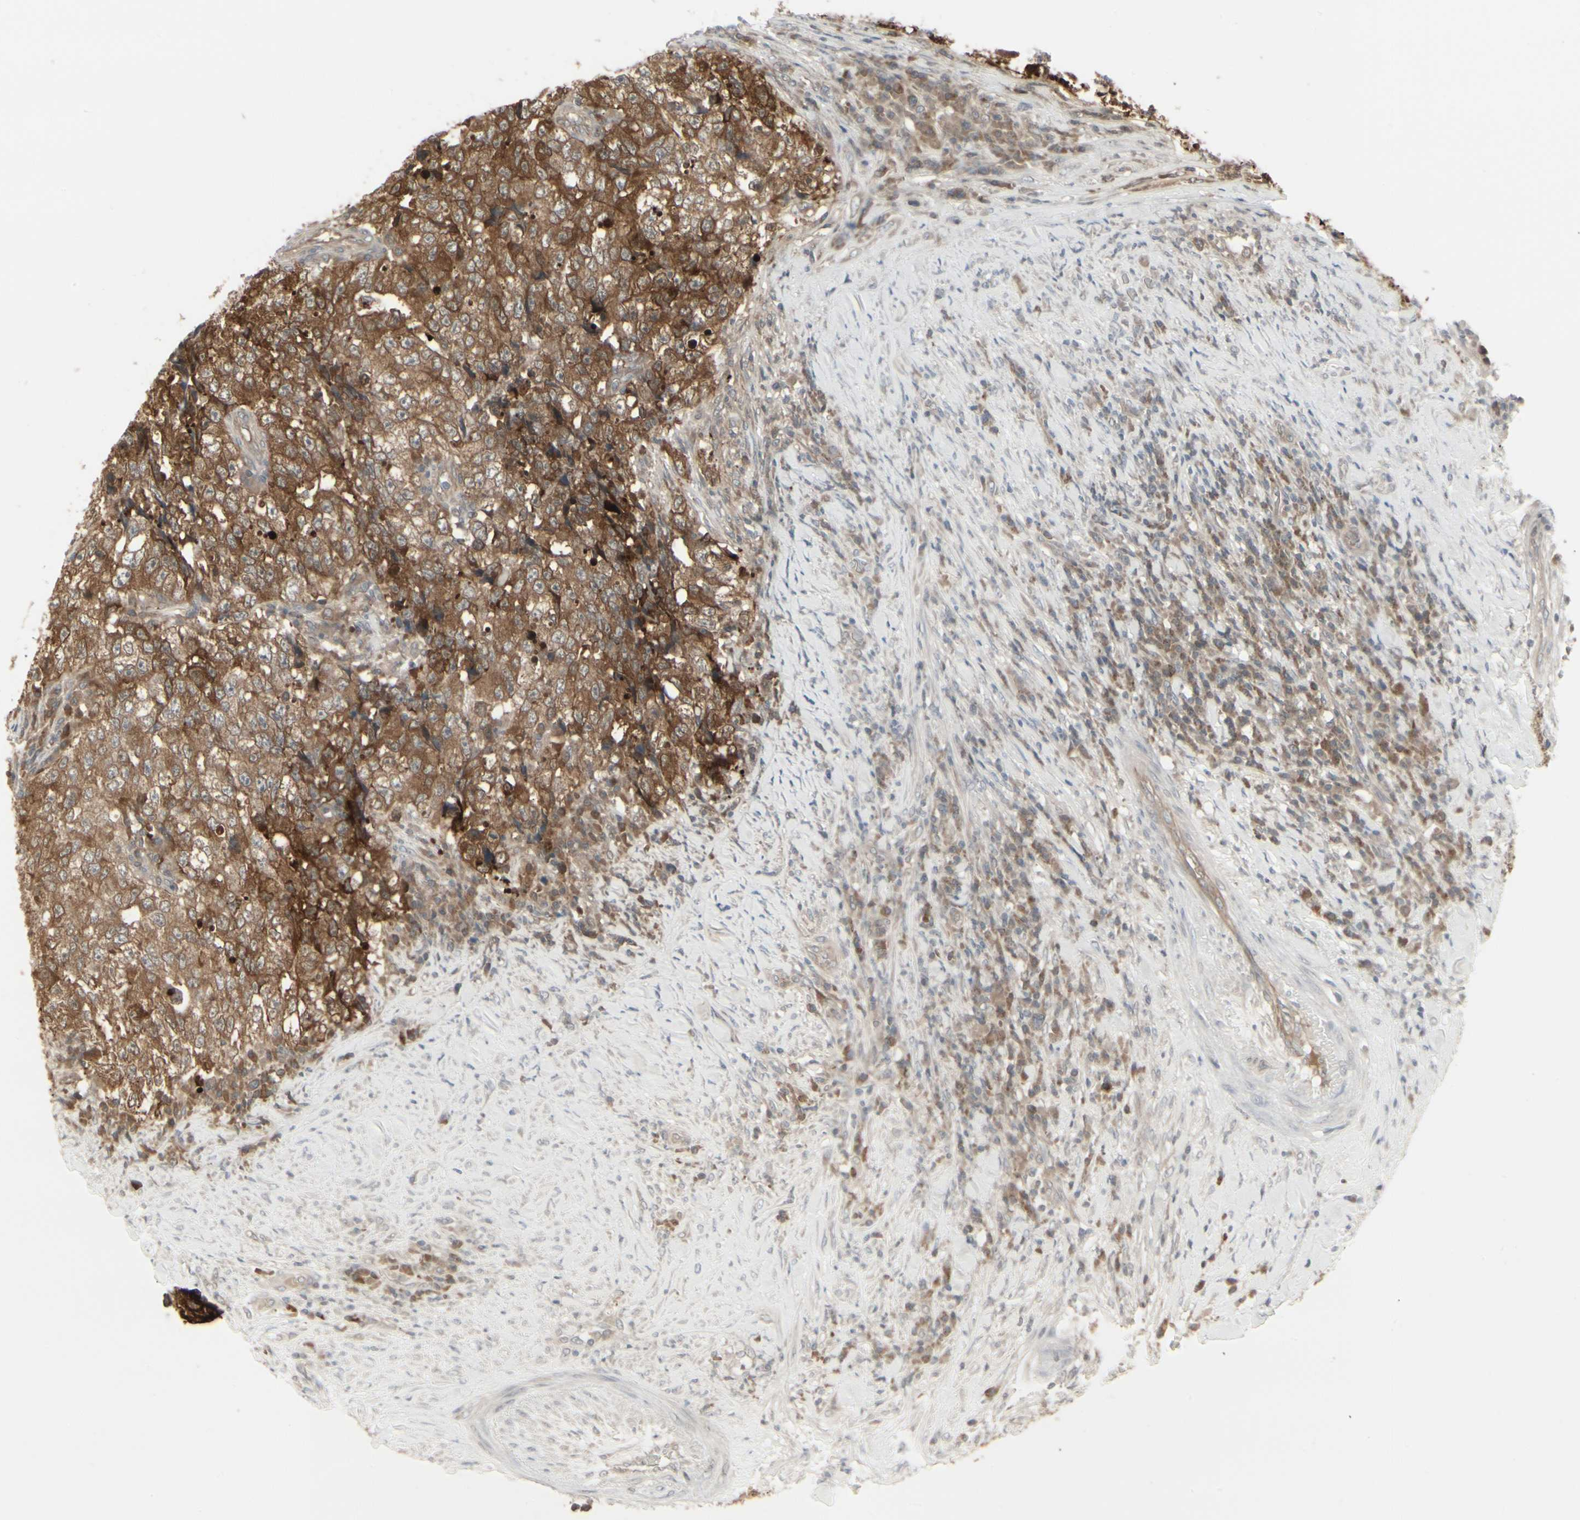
{"staining": {"intensity": "strong", "quantity": ">75%", "location": "cytoplasmic/membranous"}, "tissue": "testis cancer", "cell_type": "Tumor cells", "image_type": "cancer", "snomed": [{"axis": "morphology", "description": "Necrosis, NOS"}, {"axis": "morphology", "description": "Carcinoma, Embryonal, NOS"}, {"axis": "topography", "description": "Testis"}], "caption": "The image displays a brown stain indicating the presence of a protein in the cytoplasmic/membranous of tumor cells in testis cancer (embryonal carcinoma).", "gene": "IGFBP6", "patient": {"sex": "male", "age": 19}}